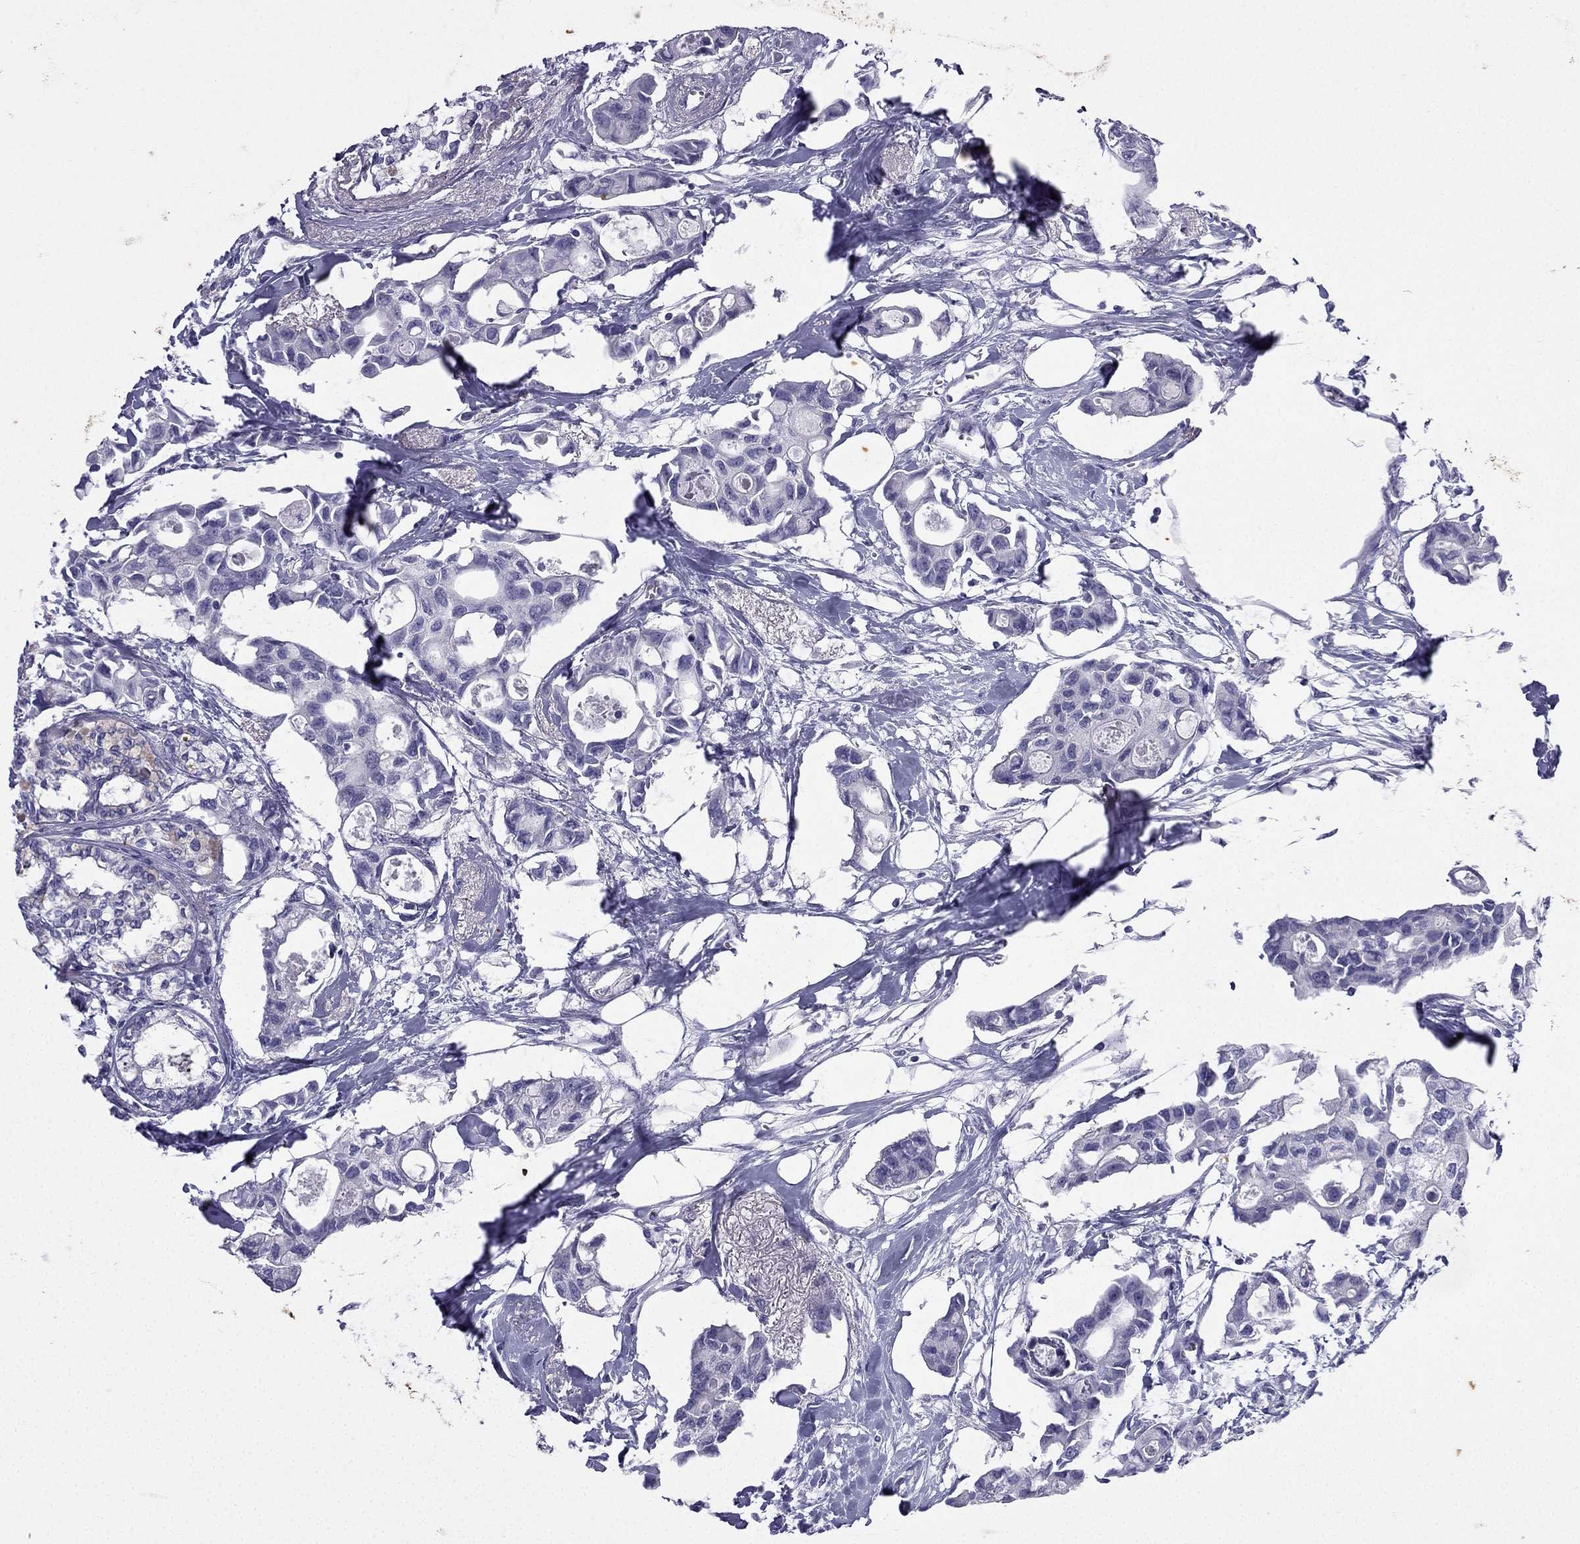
{"staining": {"intensity": "negative", "quantity": "none", "location": "none"}, "tissue": "breast cancer", "cell_type": "Tumor cells", "image_type": "cancer", "snomed": [{"axis": "morphology", "description": "Duct carcinoma"}, {"axis": "topography", "description": "Breast"}], "caption": "Tumor cells are negative for protein expression in human breast infiltrating ductal carcinoma. (DAB immunohistochemistry (IHC) with hematoxylin counter stain).", "gene": "GJA8", "patient": {"sex": "female", "age": 83}}